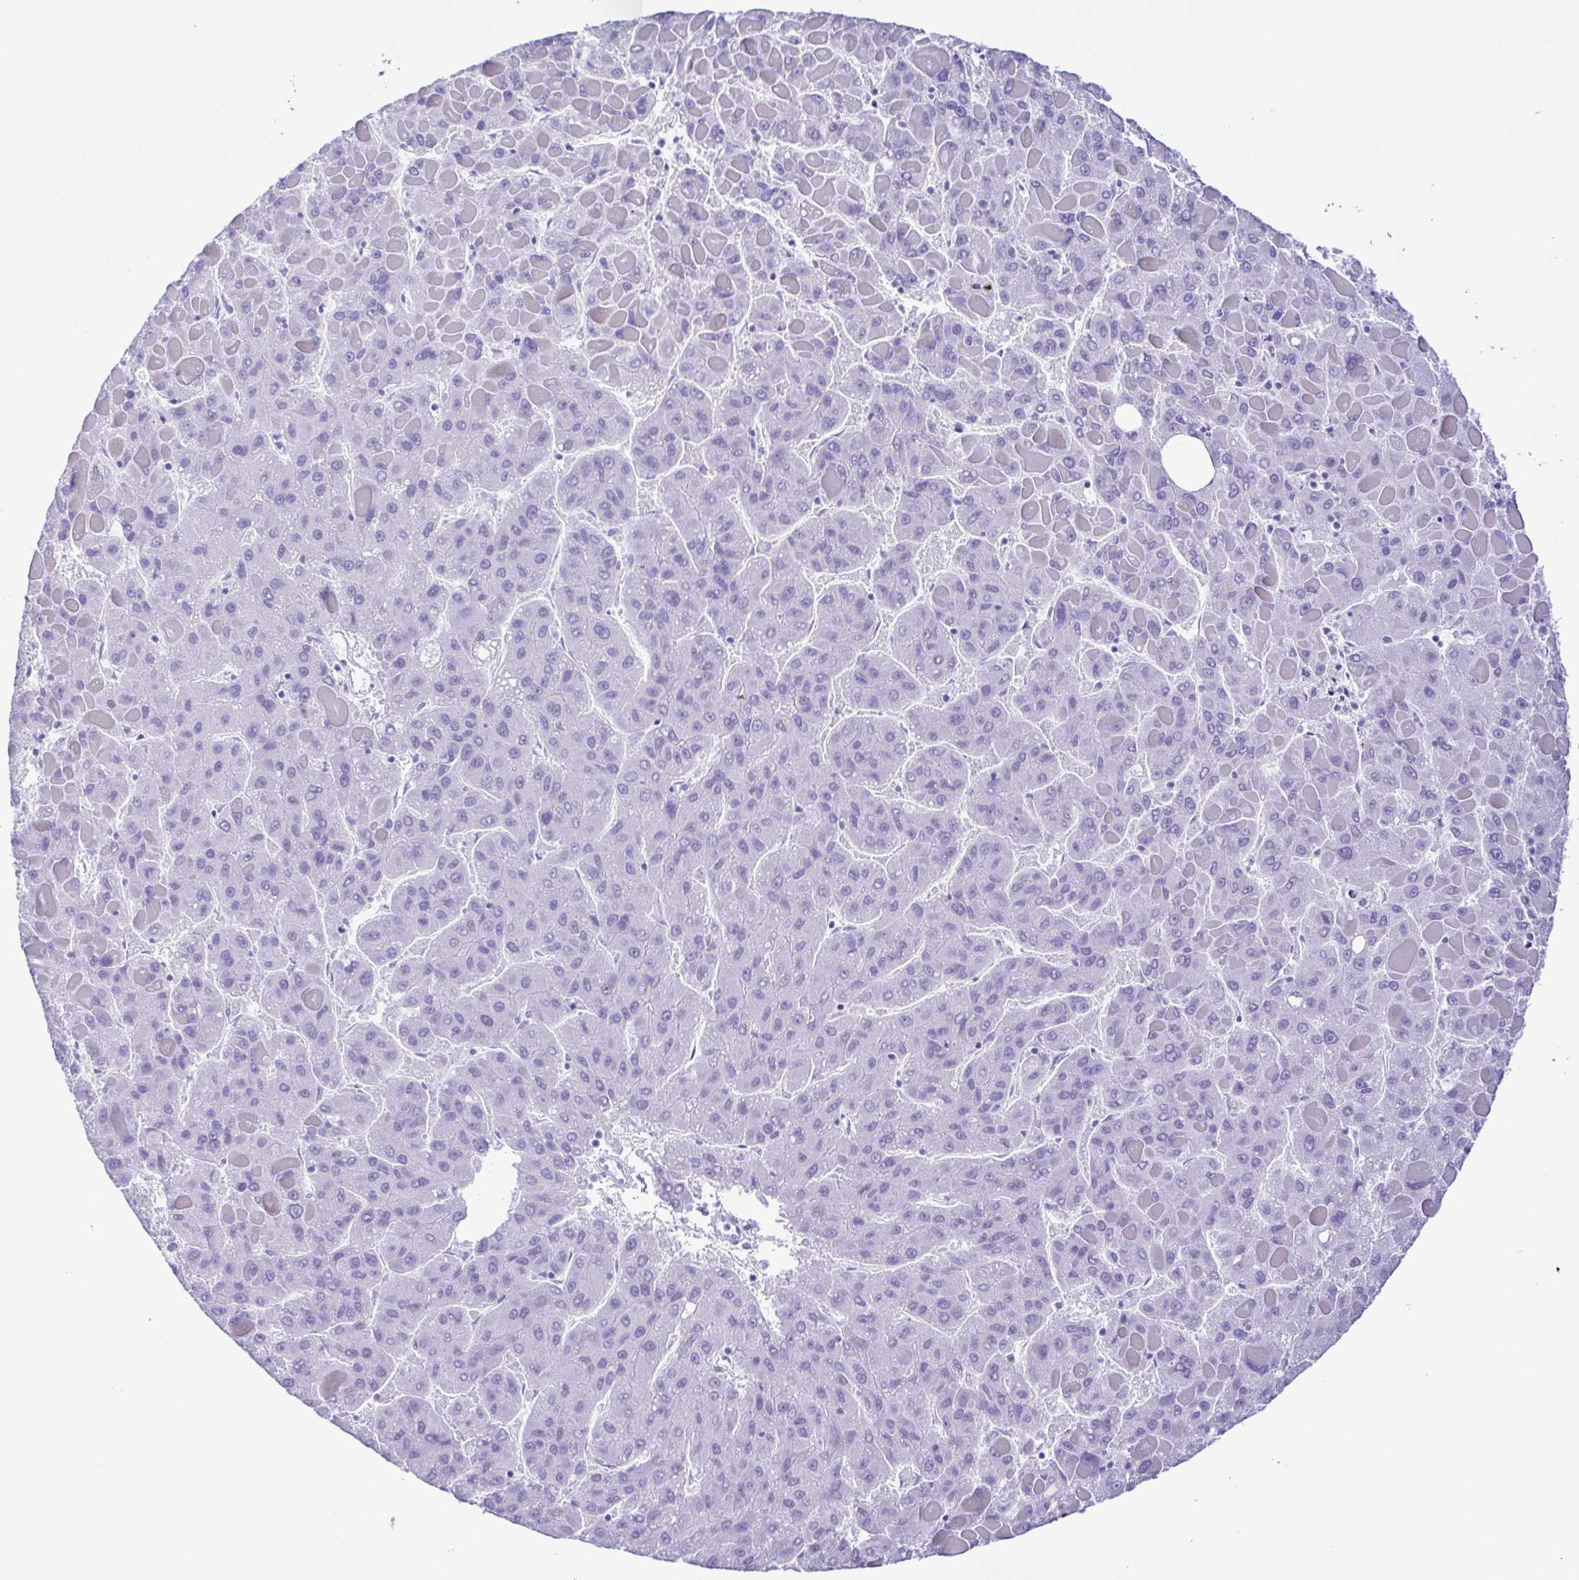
{"staining": {"intensity": "negative", "quantity": "none", "location": "none"}, "tissue": "liver cancer", "cell_type": "Tumor cells", "image_type": "cancer", "snomed": [{"axis": "morphology", "description": "Carcinoma, Hepatocellular, NOS"}, {"axis": "topography", "description": "Liver"}], "caption": "Immunohistochemical staining of liver cancer demonstrates no significant expression in tumor cells.", "gene": "CASP14", "patient": {"sex": "female", "age": 82}}